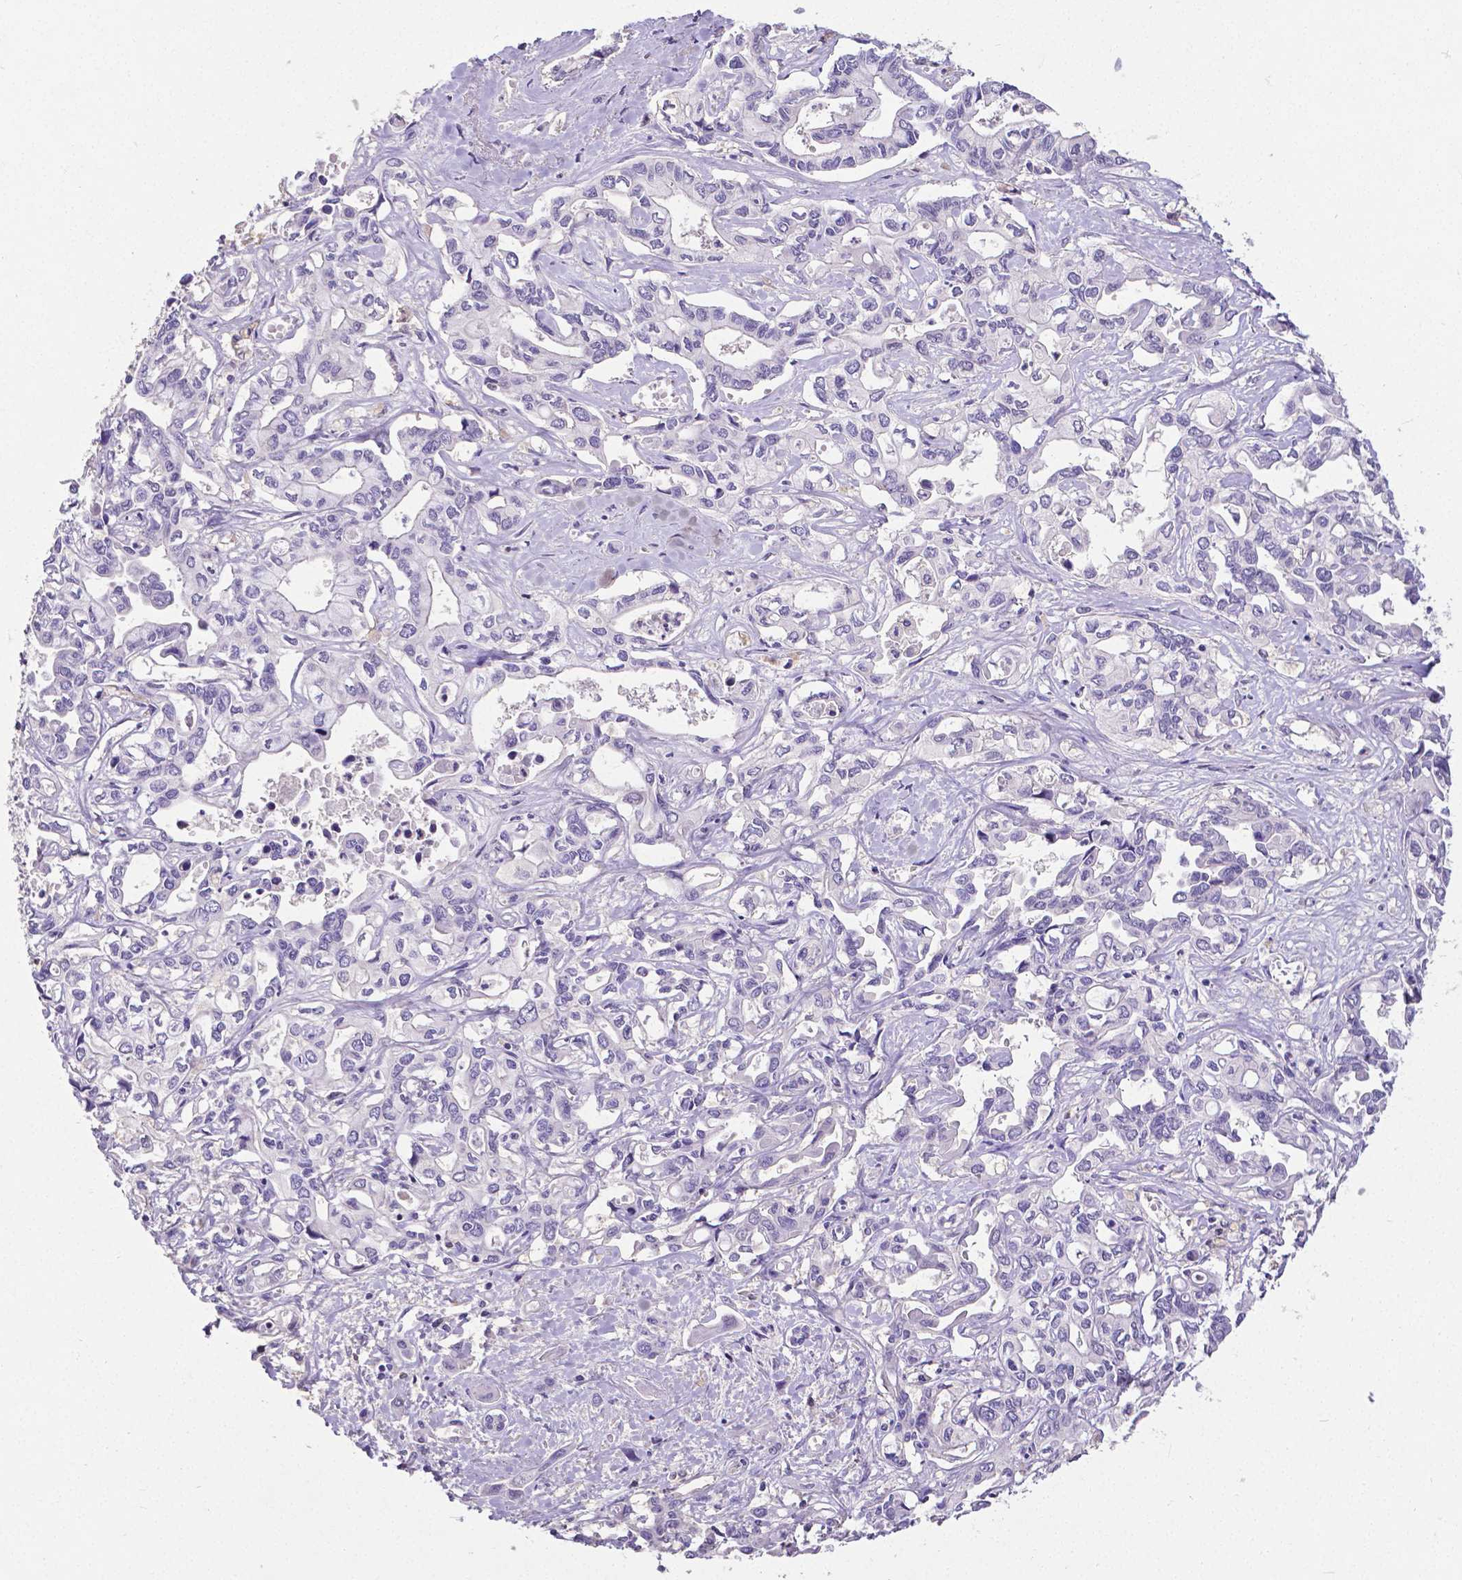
{"staining": {"intensity": "negative", "quantity": "none", "location": "none"}, "tissue": "liver cancer", "cell_type": "Tumor cells", "image_type": "cancer", "snomed": [{"axis": "morphology", "description": "Cholangiocarcinoma"}, {"axis": "topography", "description": "Liver"}], "caption": "Photomicrograph shows no significant protein positivity in tumor cells of liver cholangiocarcinoma.", "gene": "CD4", "patient": {"sex": "female", "age": 64}}